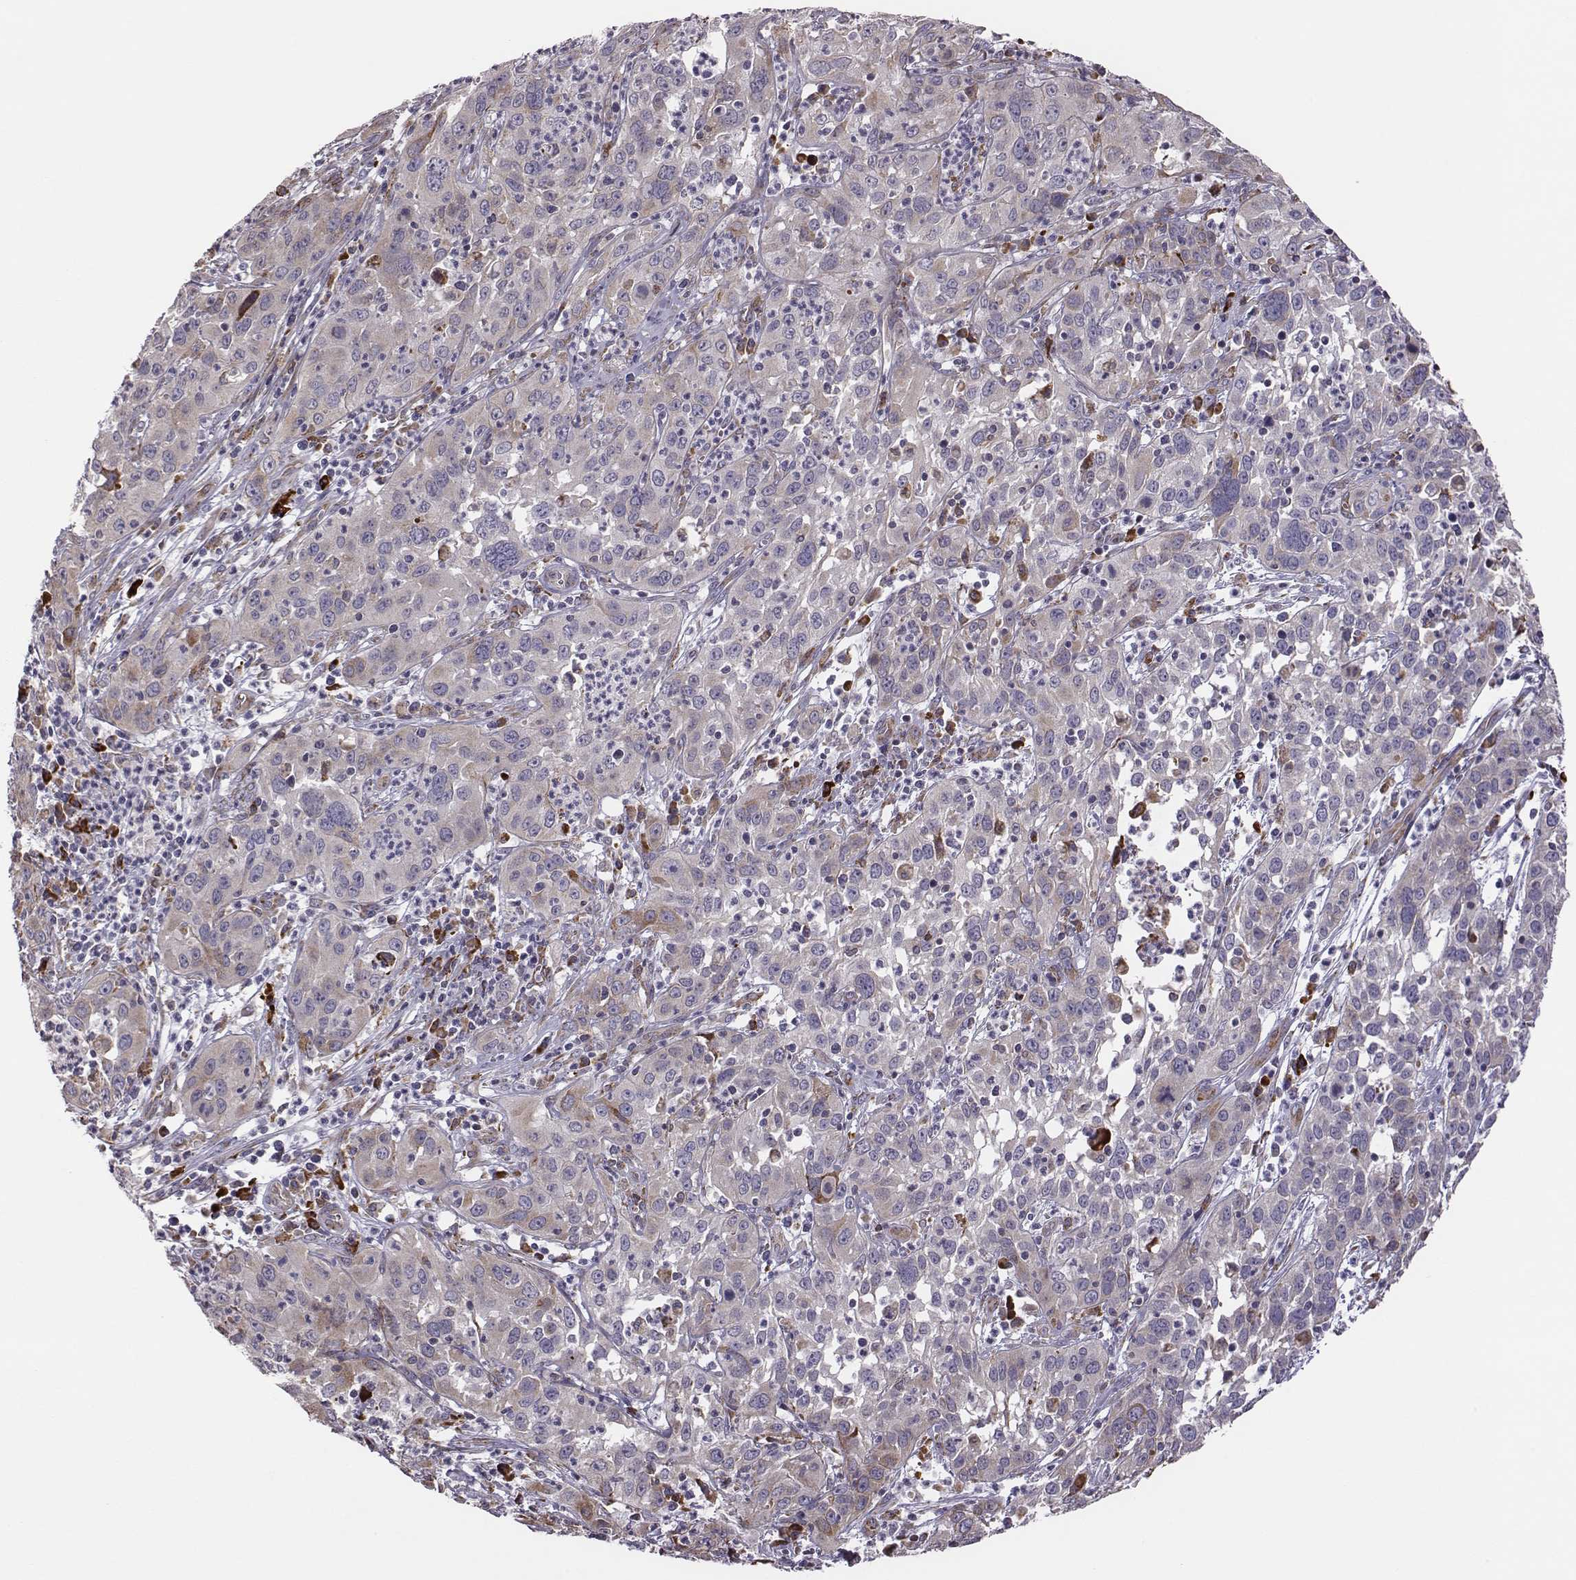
{"staining": {"intensity": "moderate", "quantity": "<25%", "location": "cytoplasmic/membranous"}, "tissue": "cervical cancer", "cell_type": "Tumor cells", "image_type": "cancer", "snomed": [{"axis": "morphology", "description": "Squamous cell carcinoma, NOS"}, {"axis": "topography", "description": "Cervix"}], "caption": "Tumor cells show low levels of moderate cytoplasmic/membranous staining in about <25% of cells in cervical cancer (squamous cell carcinoma).", "gene": "SELENOI", "patient": {"sex": "female", "age": 32}}